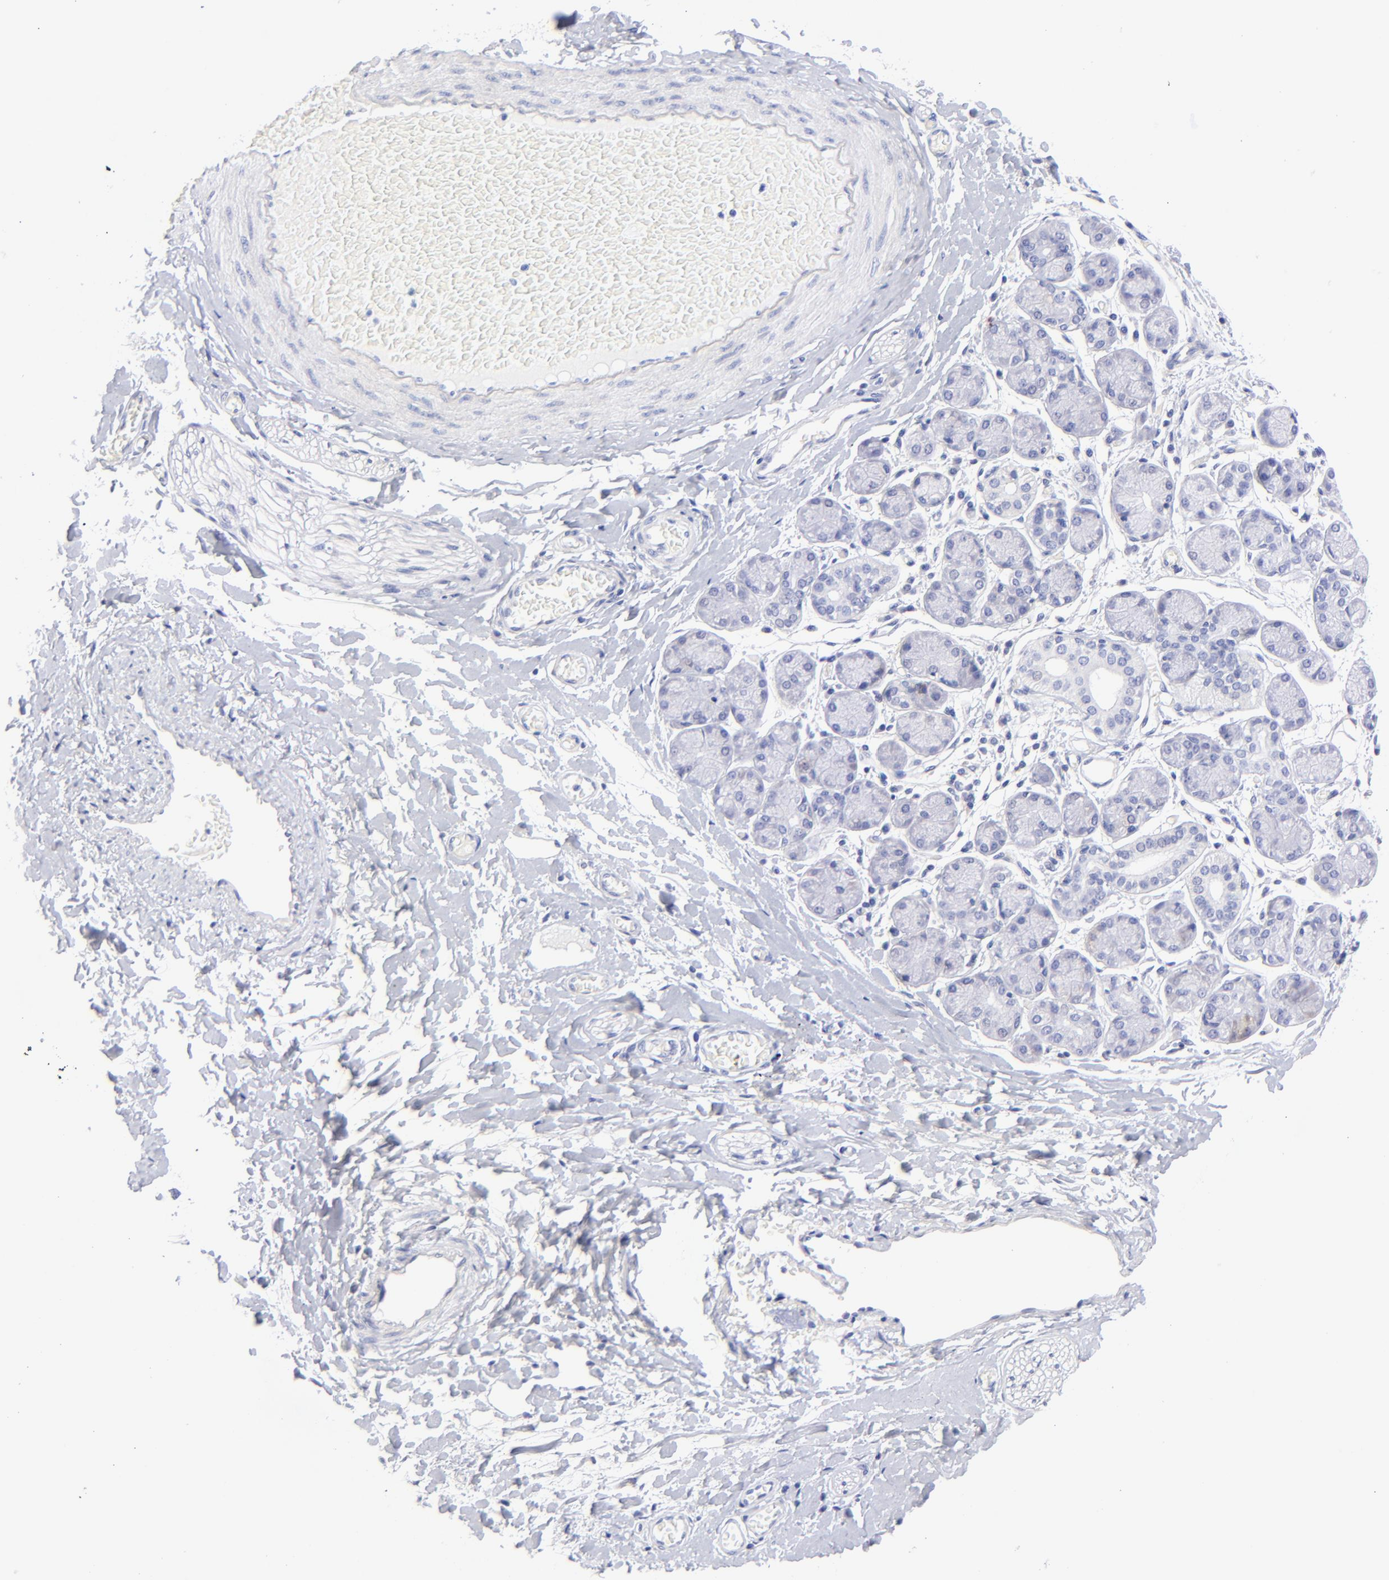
{"staining": {"intensity": "negative", "quantity": "none", "location": "none"}, "tissue": "salivary gland", "cell_type": "Glandular cells", "image_type": "normal", "snomed": [{"axis": "morphology", "description": "Normal tissue, NOS"}, {"axis": "topography", "description": "Salivary gland"}], "caption": "A high-resolution micrograph shows immunohistochemistry staining of normal salivary gland, which exhibits no significant positivity in glandular cells. Brightfield microscopy of IHC stained with DAB (3,3'-diaminobenzidine) (brown) and hematoxylin (blue), captured at high magnification.", "gene": "HORMAD2", "patient": {"sex": "female", "age": 24}}